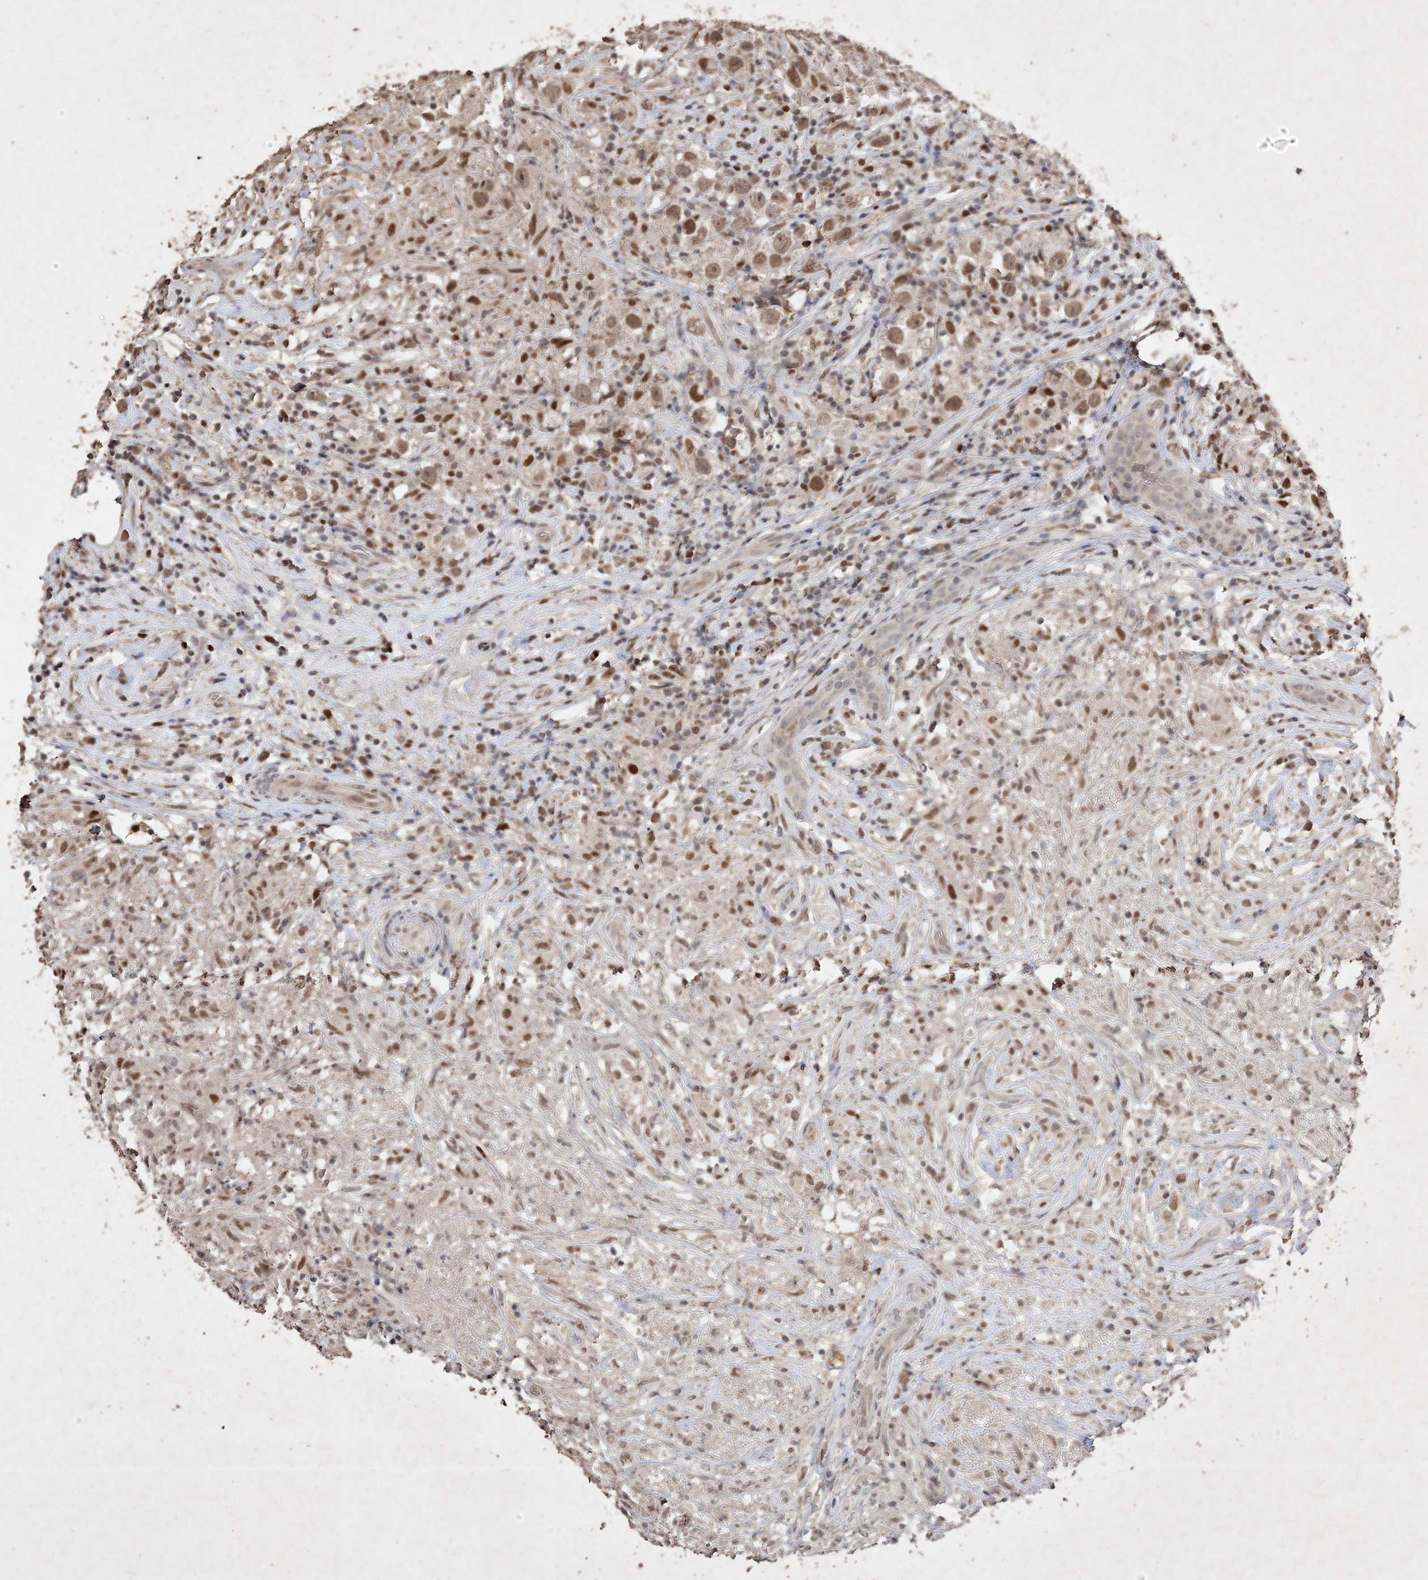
{"staining": {"intensity": "moderate", "quantity": ">75%", "location": "nuclear"}, "tissue": "testis cancer", "cell_type": "Tumor cells", "image_type": "cancer", "snomed": [{"axis": "morphology", "description": "Seminoma, NOS"}, {"axis": "topography", "description": "Testis"}], "caption": "Moderate nuclear protein staining is seen in about >75% of tumor cells in testis cancer (seminoma). Using DAB (brown) and hematoxylin (blue) stains, captured at high magnification using brightfield microscopy.", "gene": "C3orf38", "patient": {"sex": "male", "age": 49}}